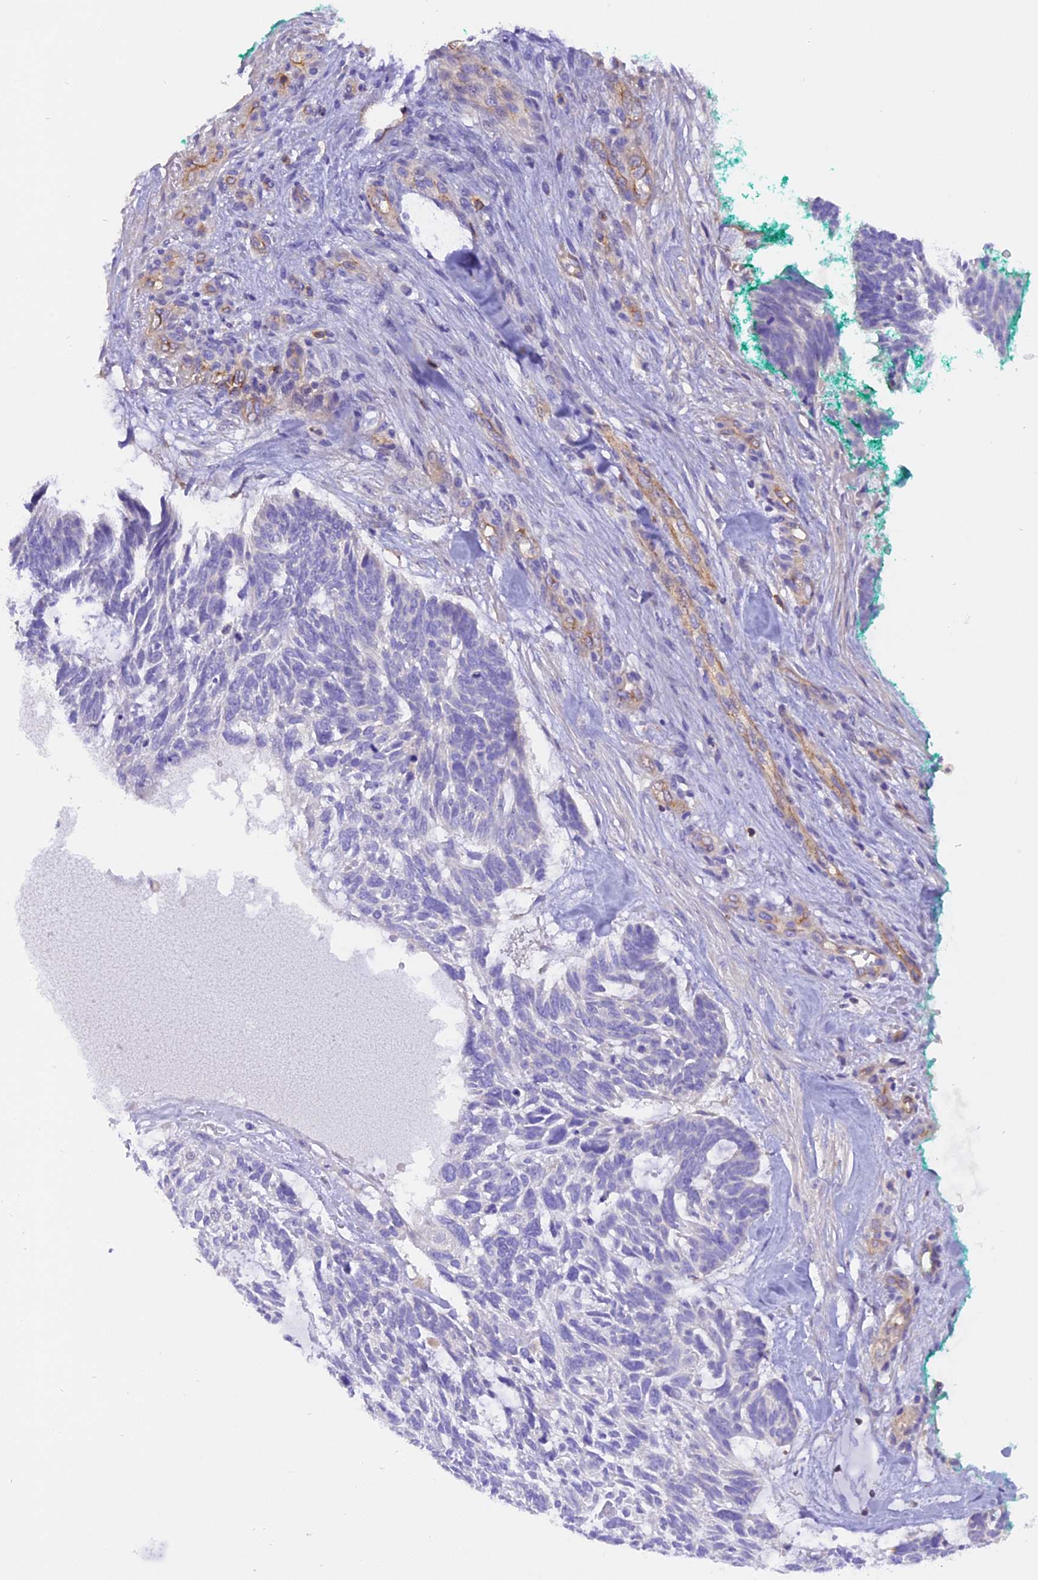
{"staining": {"intensity": "negative", "quantity": "none", "location": "none"}, "tissue": "skin cancer", "cell_type": "Tumor cells", "image_type": "cancer", "snomed": [{"axis": "morphology", "description": "Basal cell carcinoma"}, {"axis": "topography", "description": "Skin"}], "caption": "Human skin cancer (basal cell carcinoma) stained for a protein using immunohistochemistry (IHC) reveals no staining in tumor cells.", "gene": "FAM193A", "patient": {"sex": "male", "age": 88}}